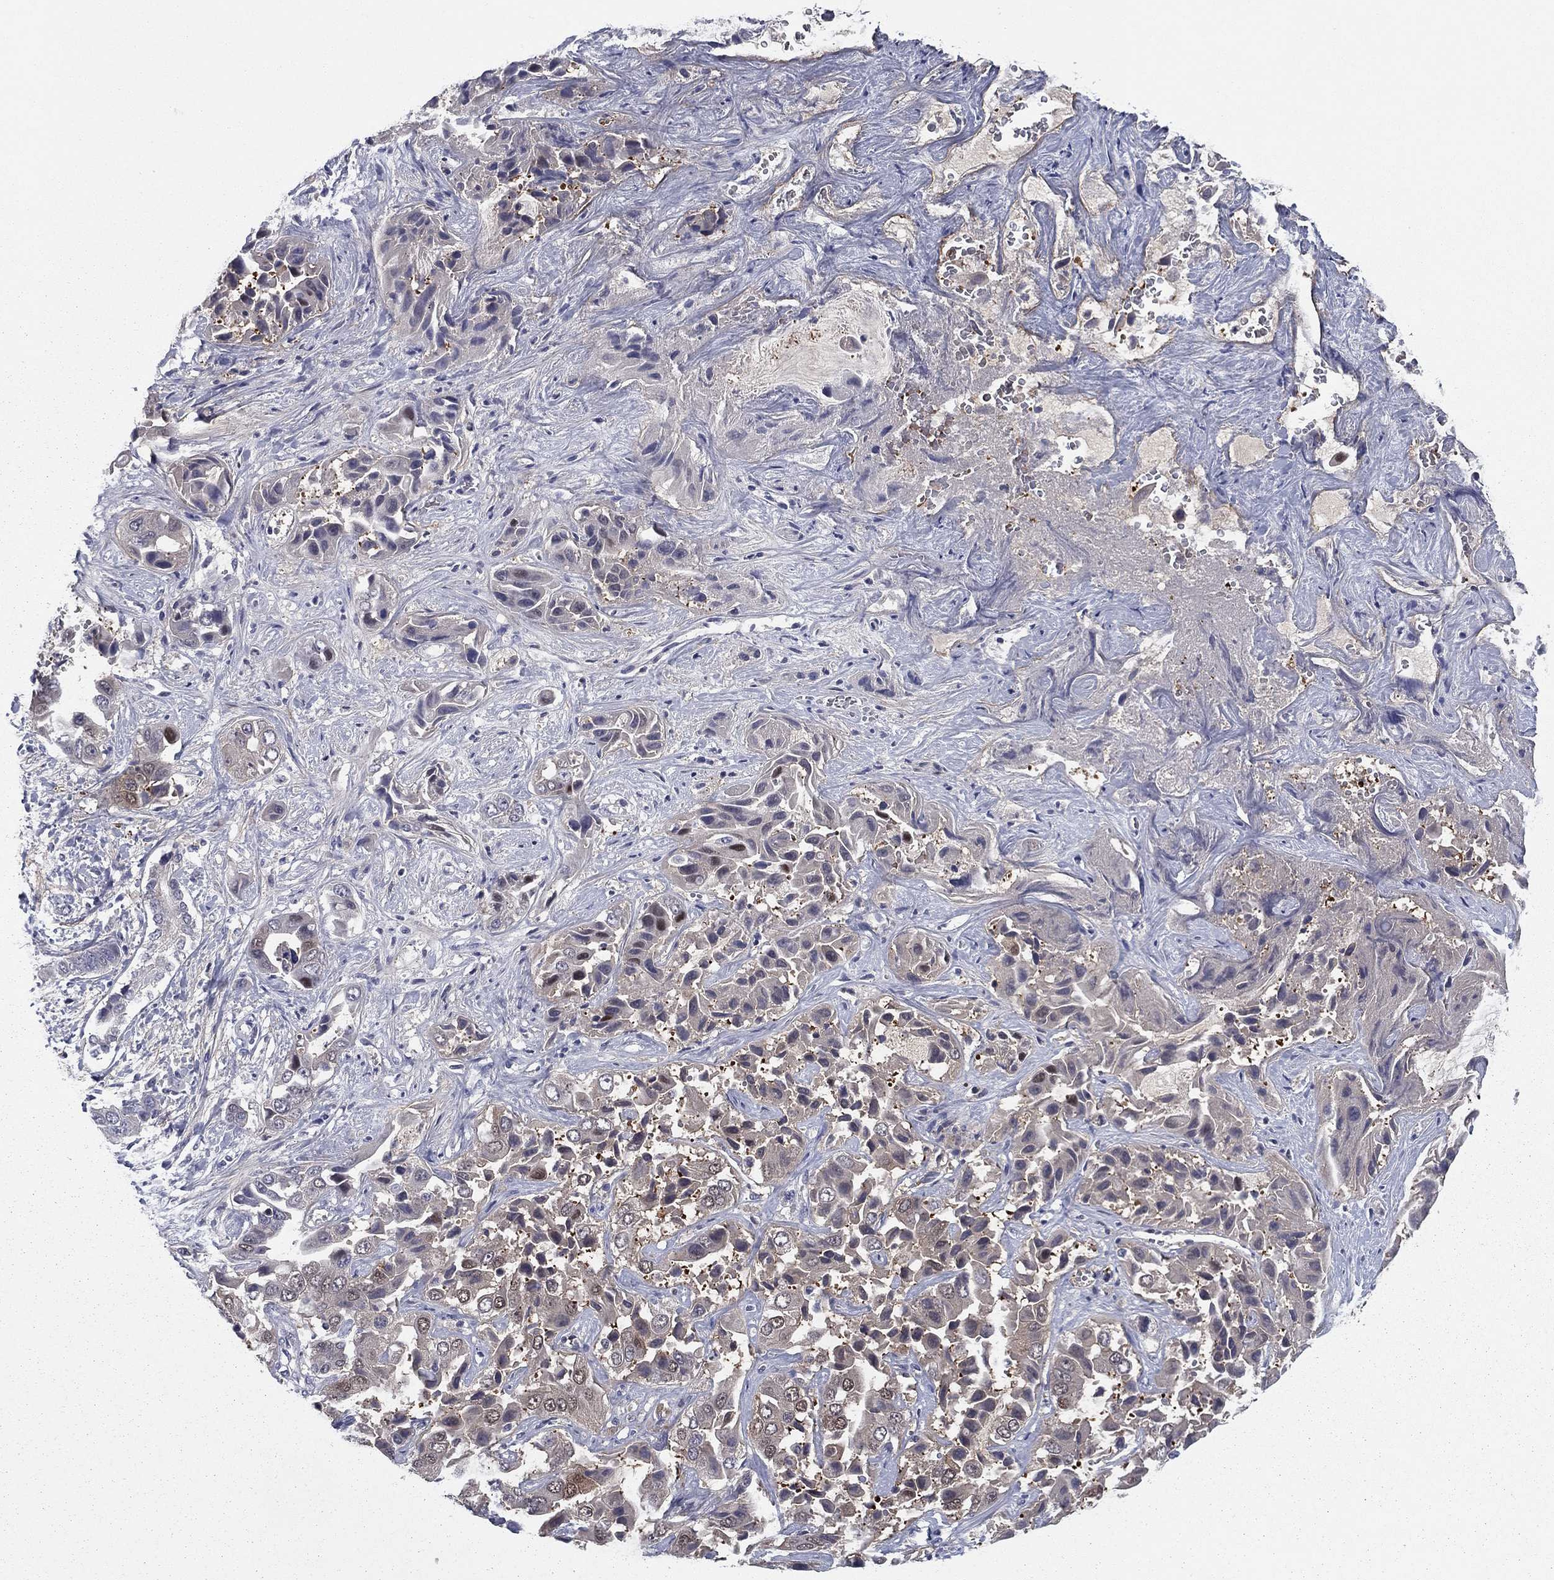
{"staining": {"intensity": "negative", "quantity": "none", "location": "none"}, "tissue": "liver cancer", "cell_type": "Tumor cells", "image_type": "cancer", "snomed": [{"axis": "morphology", "description": "Cholangiocarcinoma"}, {"axis": "topography", "description": "Liver"}], "caption": "Tumor cells show no significant staining in cholangiocarcinoma (liver).", "gene": "REXO5", "patient": {"sex": "female", "age": 52}}